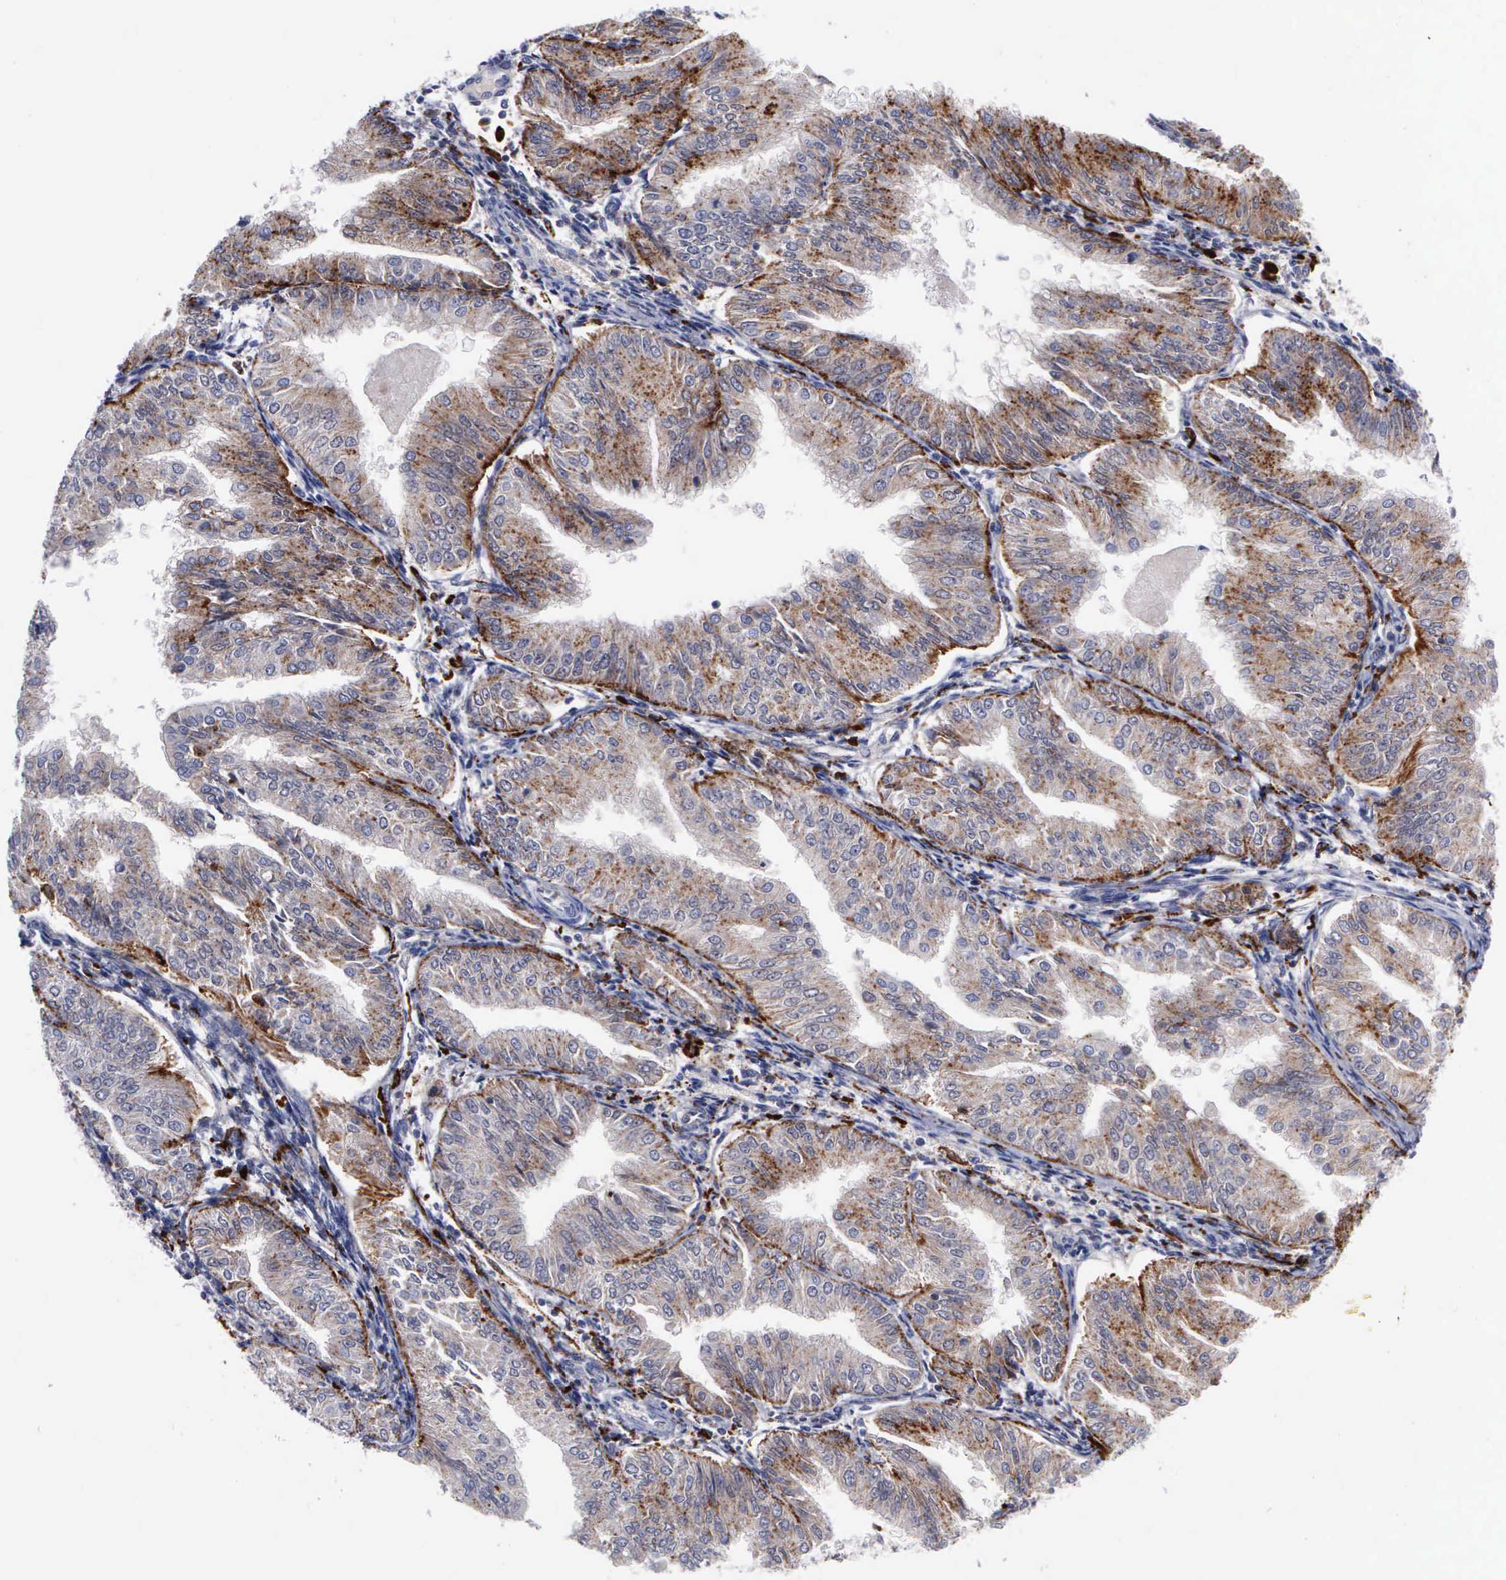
{"staining": {"intensity": "moderate", "quantity": ">75%", "location": "cytoplasmic/membranous"}, "tissue": "endometrial cancer", "cell_type": "Tumor cells", "image_type": "cancer", "snomed": [{"axis": "morphology", "description": "Adenocarcinoma, NOS"}, {"axis": "topography", "description": "Endometrium"}], "caption": "About >75% of tumor cells in adenocarcinoma (endometrial) reveal moderate cytoplasmic/membranous protein staining as visualized by brown immunohistochemical staining.", "gene": "CTSH", "patient": {"sex": "female", "age": 53}}